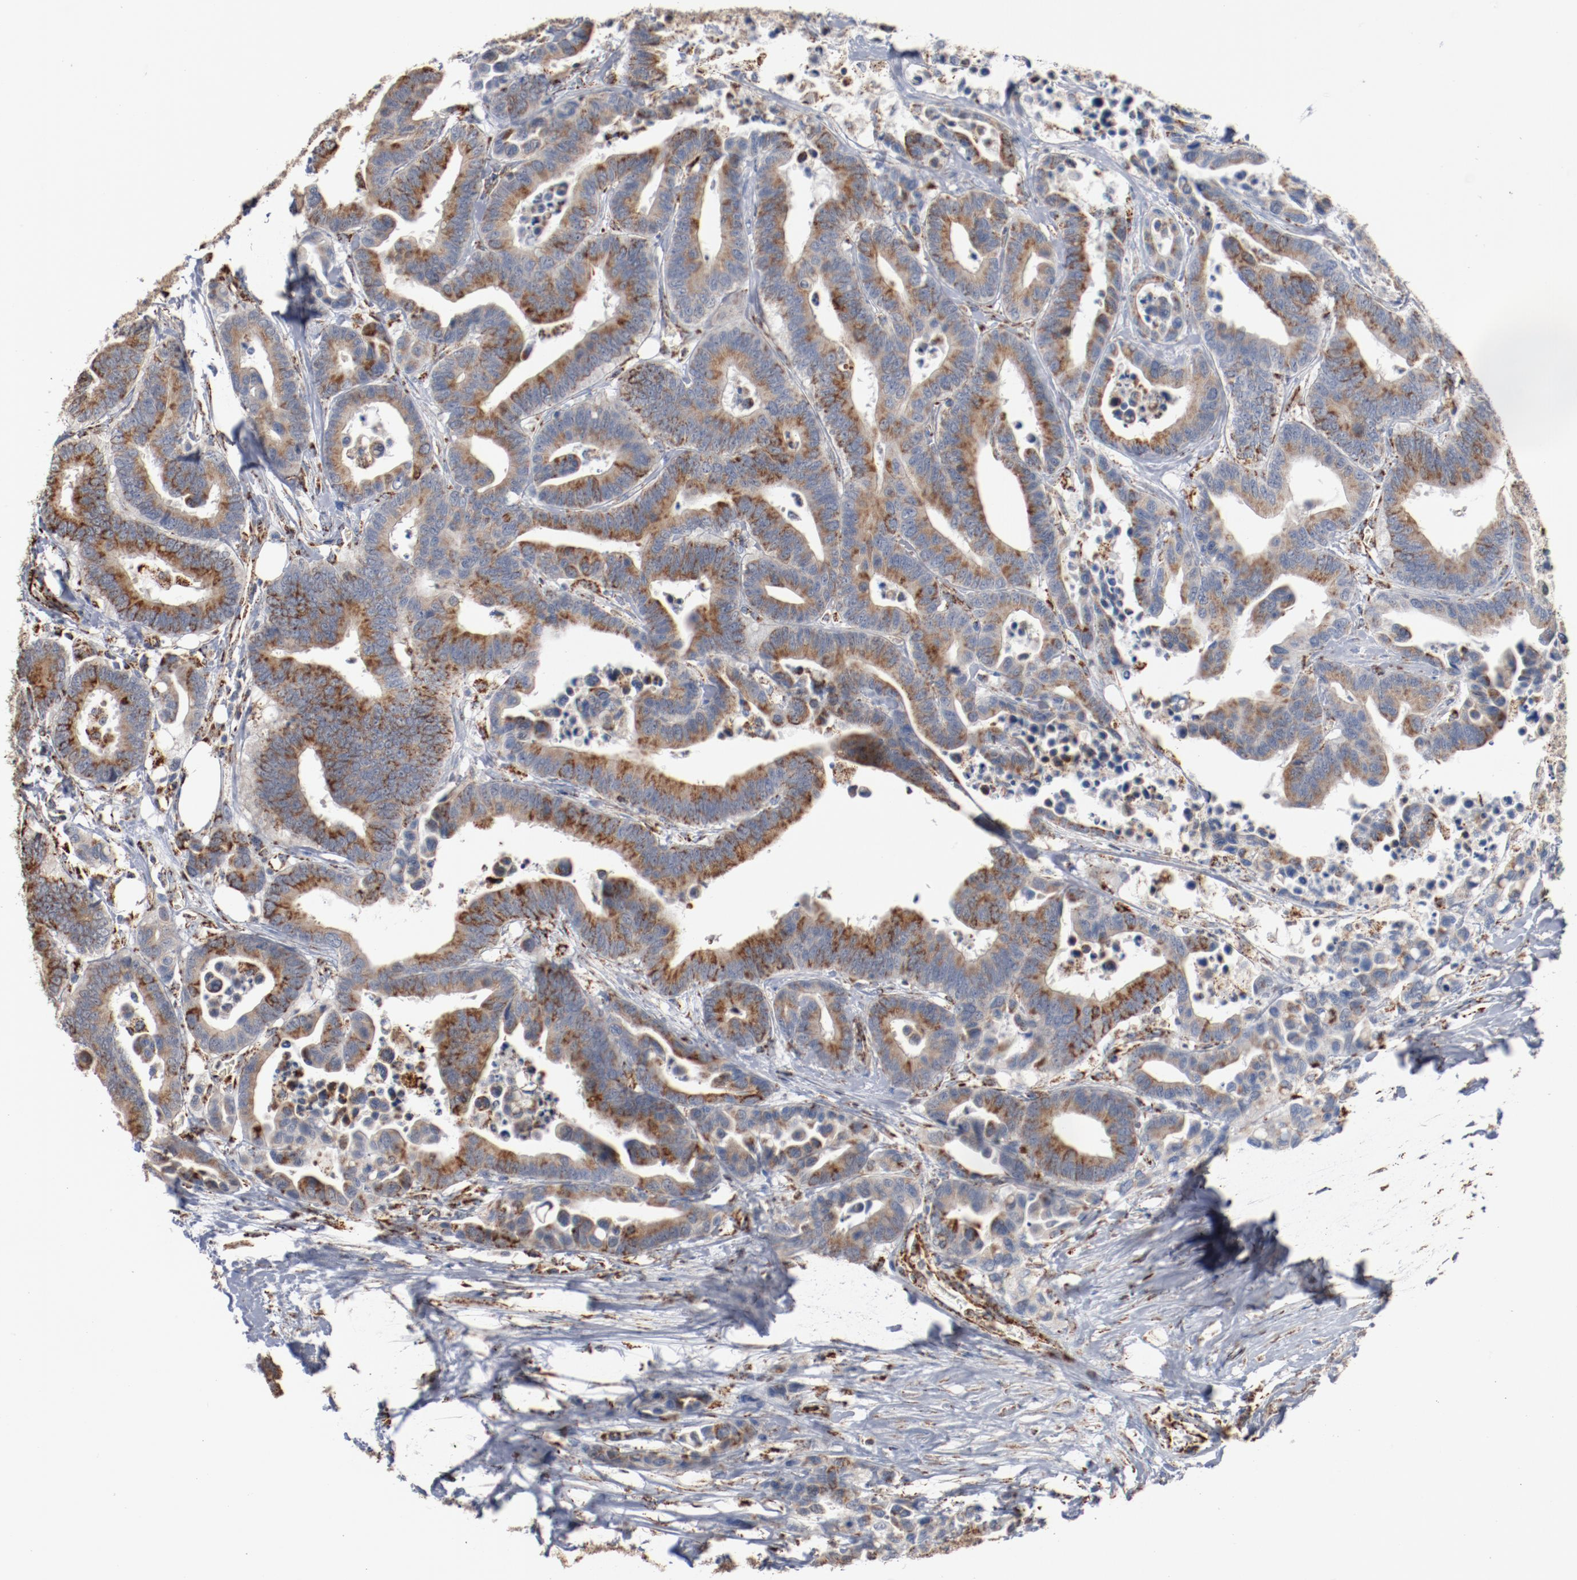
{"staining": {"intensity": "moderate", "quantity": ">75%", "location": "cytoplasmic/membranous"}, "tissue": "colorectal cancer", "cell_type": "Tumor cells", "image_type": "cancer", "snomed": [{"axis": "morphology", "description": "Adenocarcinoma, NOS"}, {"axis": "topography", "description": "Colon"}], "caption": "IHC image of colorectal cancer (adenocarcinoma) stained for a protein (brown), which shows medium levels of moderate cytoplasmic/membranous expression in approximately >75% of tumor cells.", "gene": "NDUFS4", "patient": {"sex": "male", "age": 82}}